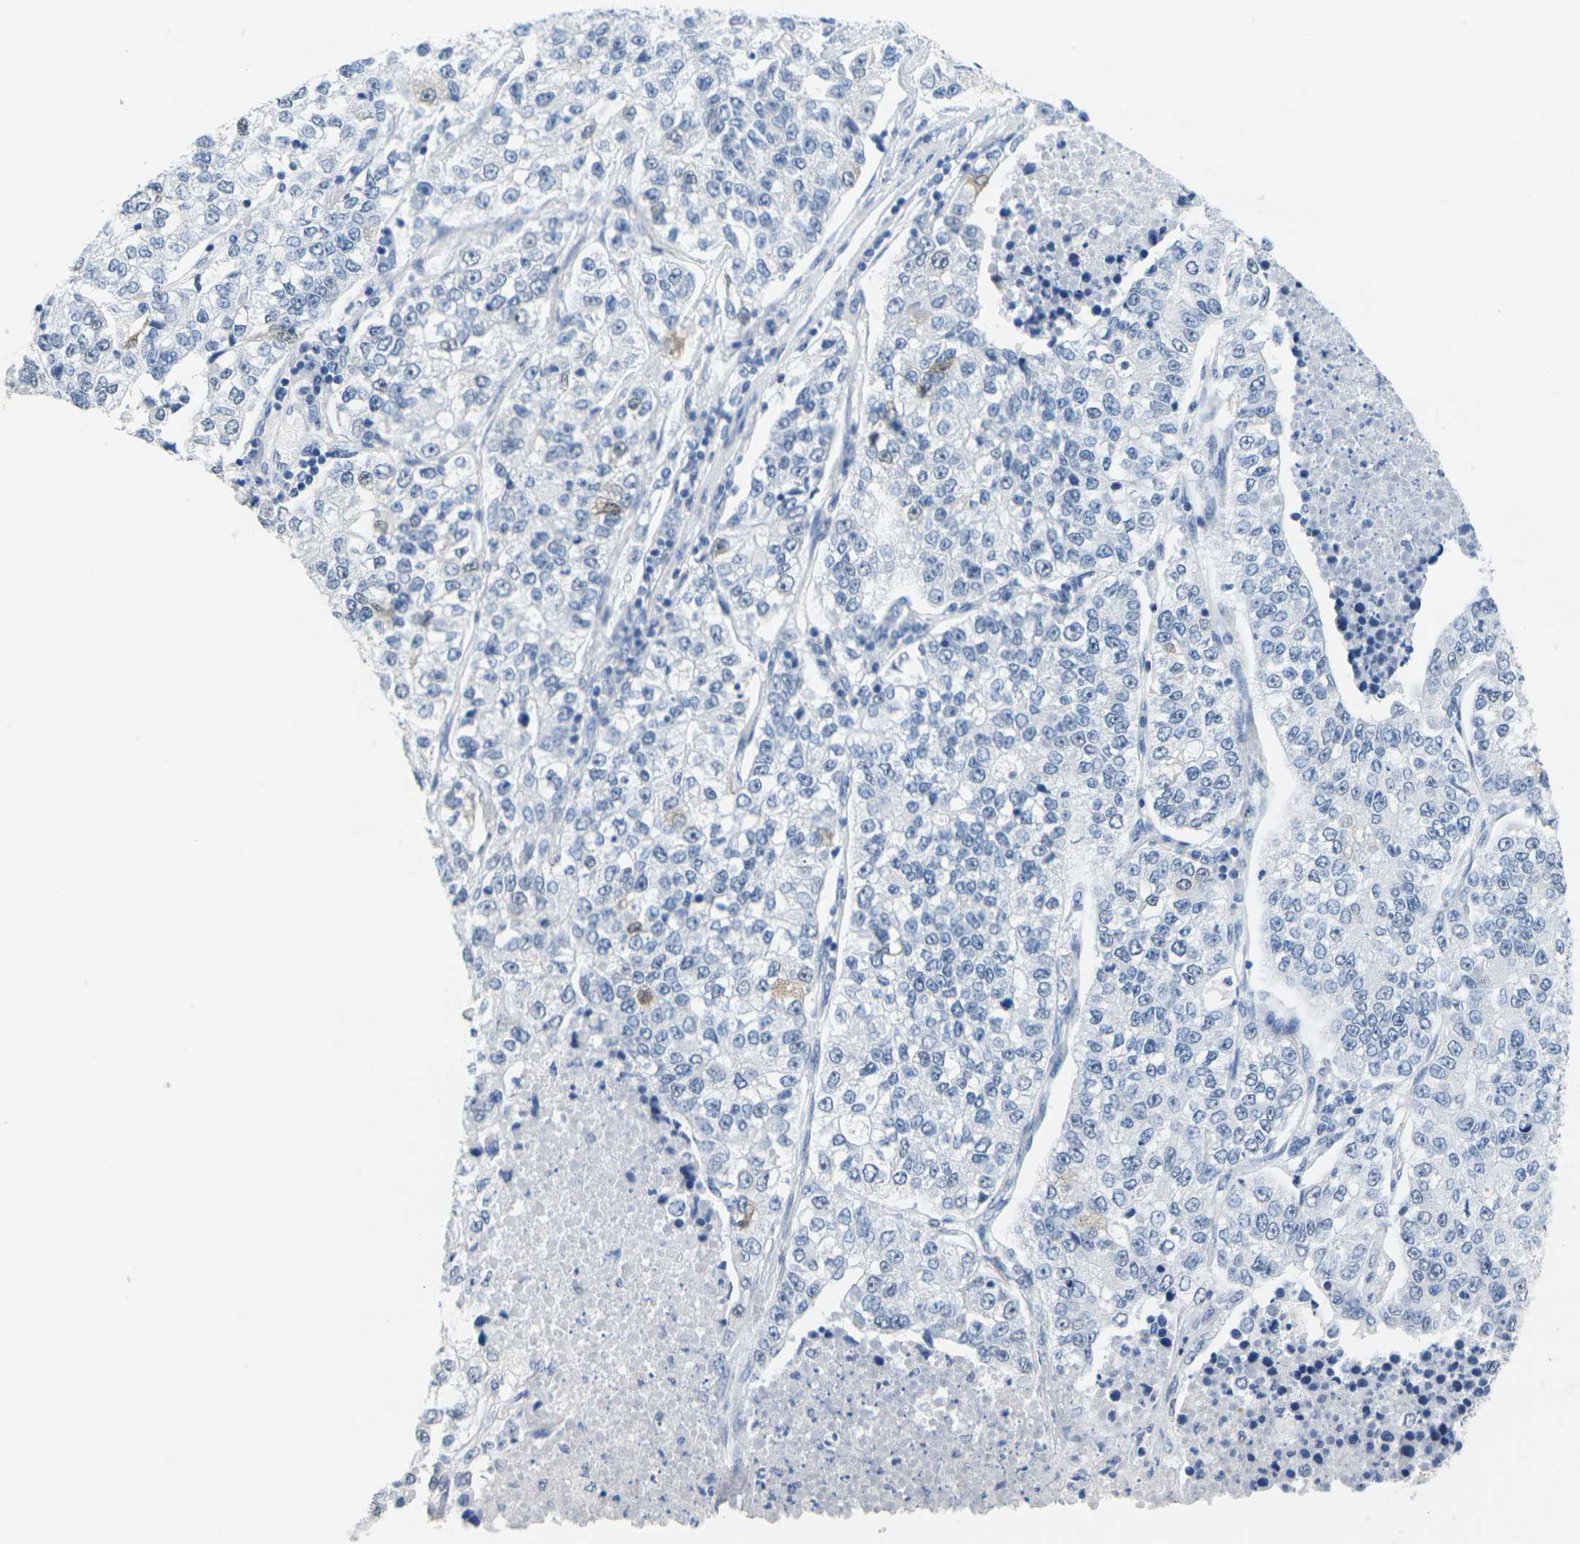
{"staining": {"intensity": "negative", "quantity": "none", "location": "none"}, "tissue": "lung cancer", "cell_type": "Tumor cells", "image_type": "cancer", "snomed": [{"axis": "morphology", "description": "Adenocarcinoma, NOS"}, {"axis": "topography", "description": "Lung"}], "caption": "A high-resolution image shows immunohistochemistry (IHC) staining of lung adenocarcinoma, which shows no significant expression in tumor cells.", "gene": "CTAG1A", "patient": {"sex": "male", "age": 49}}